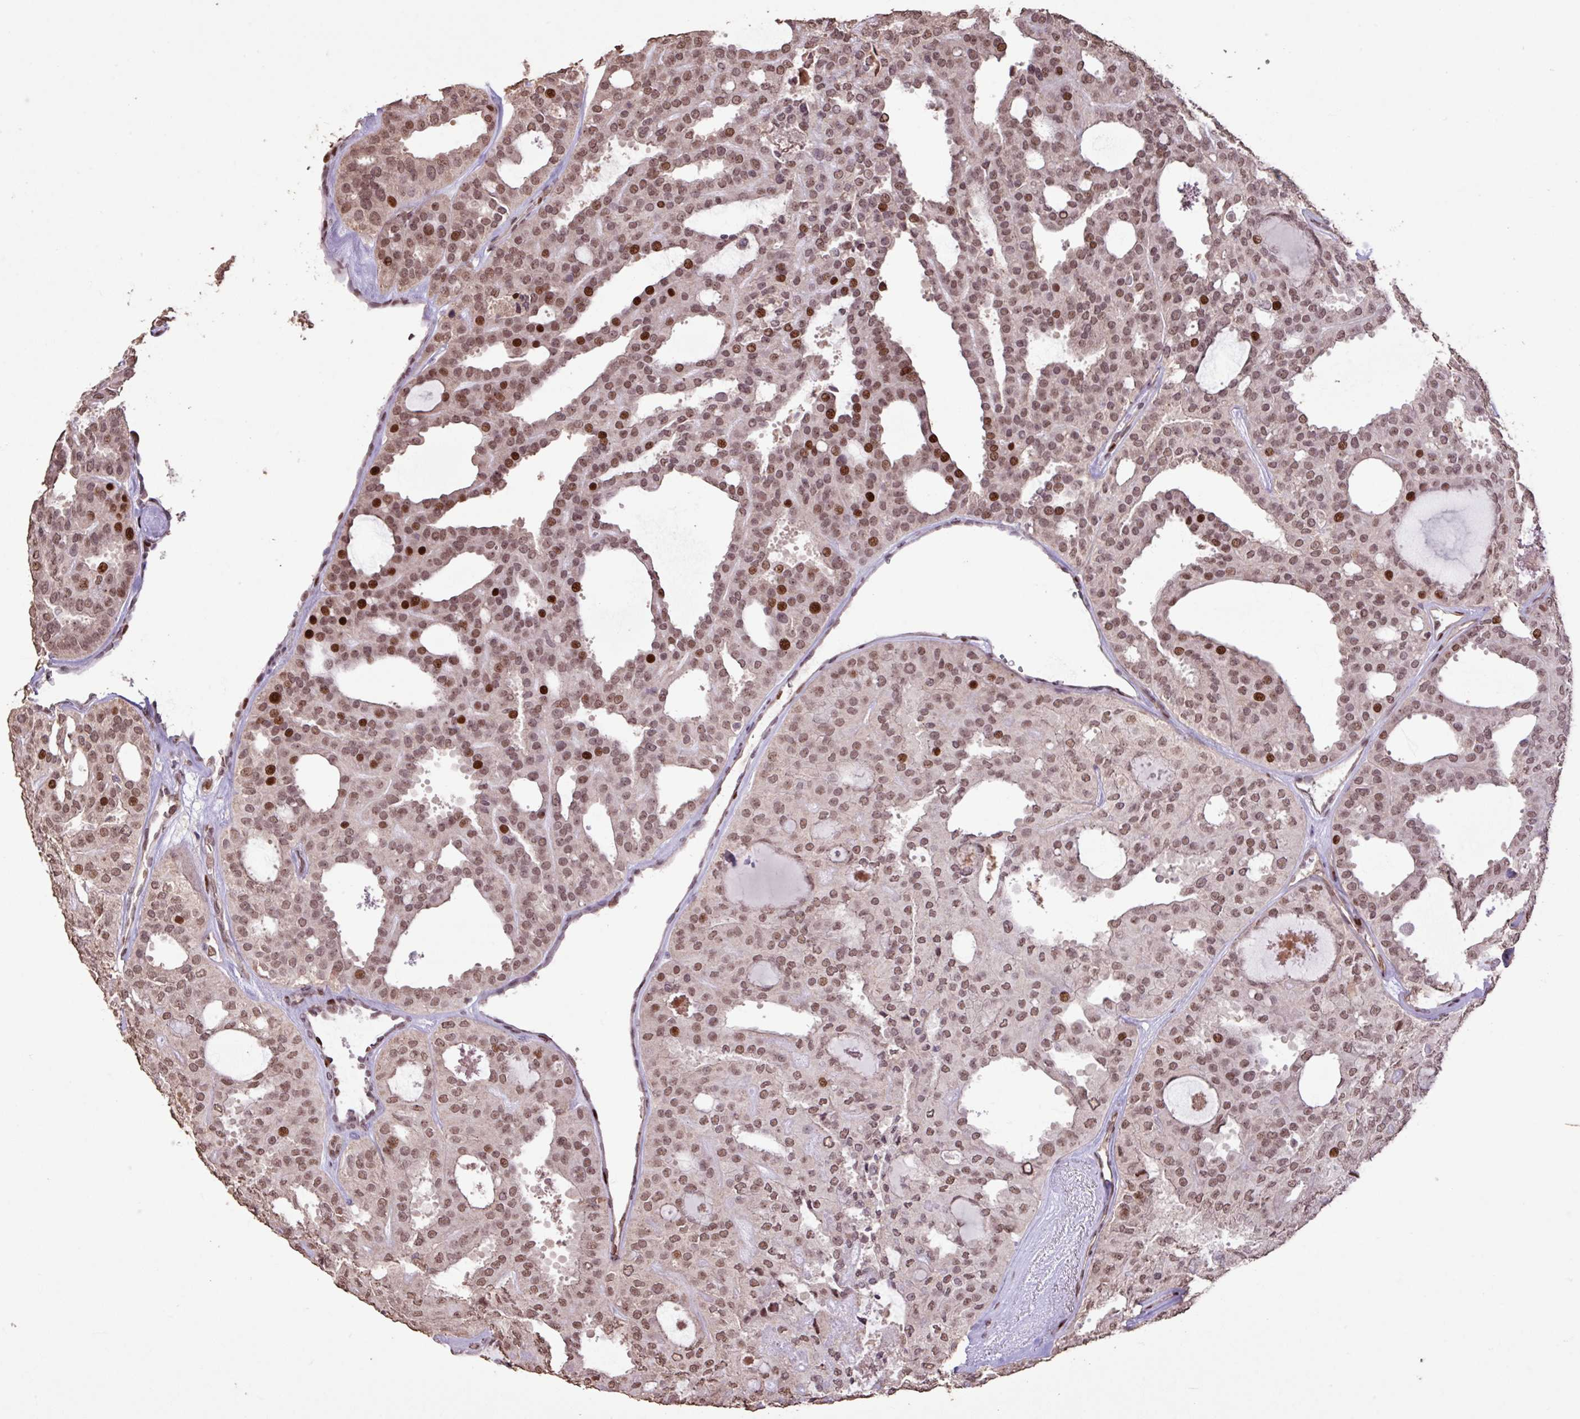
{"staining": {"intensity": "strong", "quantity": "25%-75%", "location": "nuclear"}, "tissue": "thyroid cancer", "cell_type": "Tumor cells", "image_type": "cancer", "snomed": [{"axis": "morphology", "description": "Follicular adenoma carcinoma, NOS"}, {"axis": "topography", "description": "Thyroid gland"}], "caption": "Immunohistochemical staining of follicular adenoma carcinoma (thyroid) exhibits strong nuclear protein positivity in about 25%-75% of tumor cells. The staining was performed using DAB (3,3'-diaminobenzidine) to visualize the protein expression in brown, while the nuclei were stained in blue with hematoxylin (Magnification: 20x).", "gene": "ZNF709", "patient": {"sex": "male", "age": 75}}